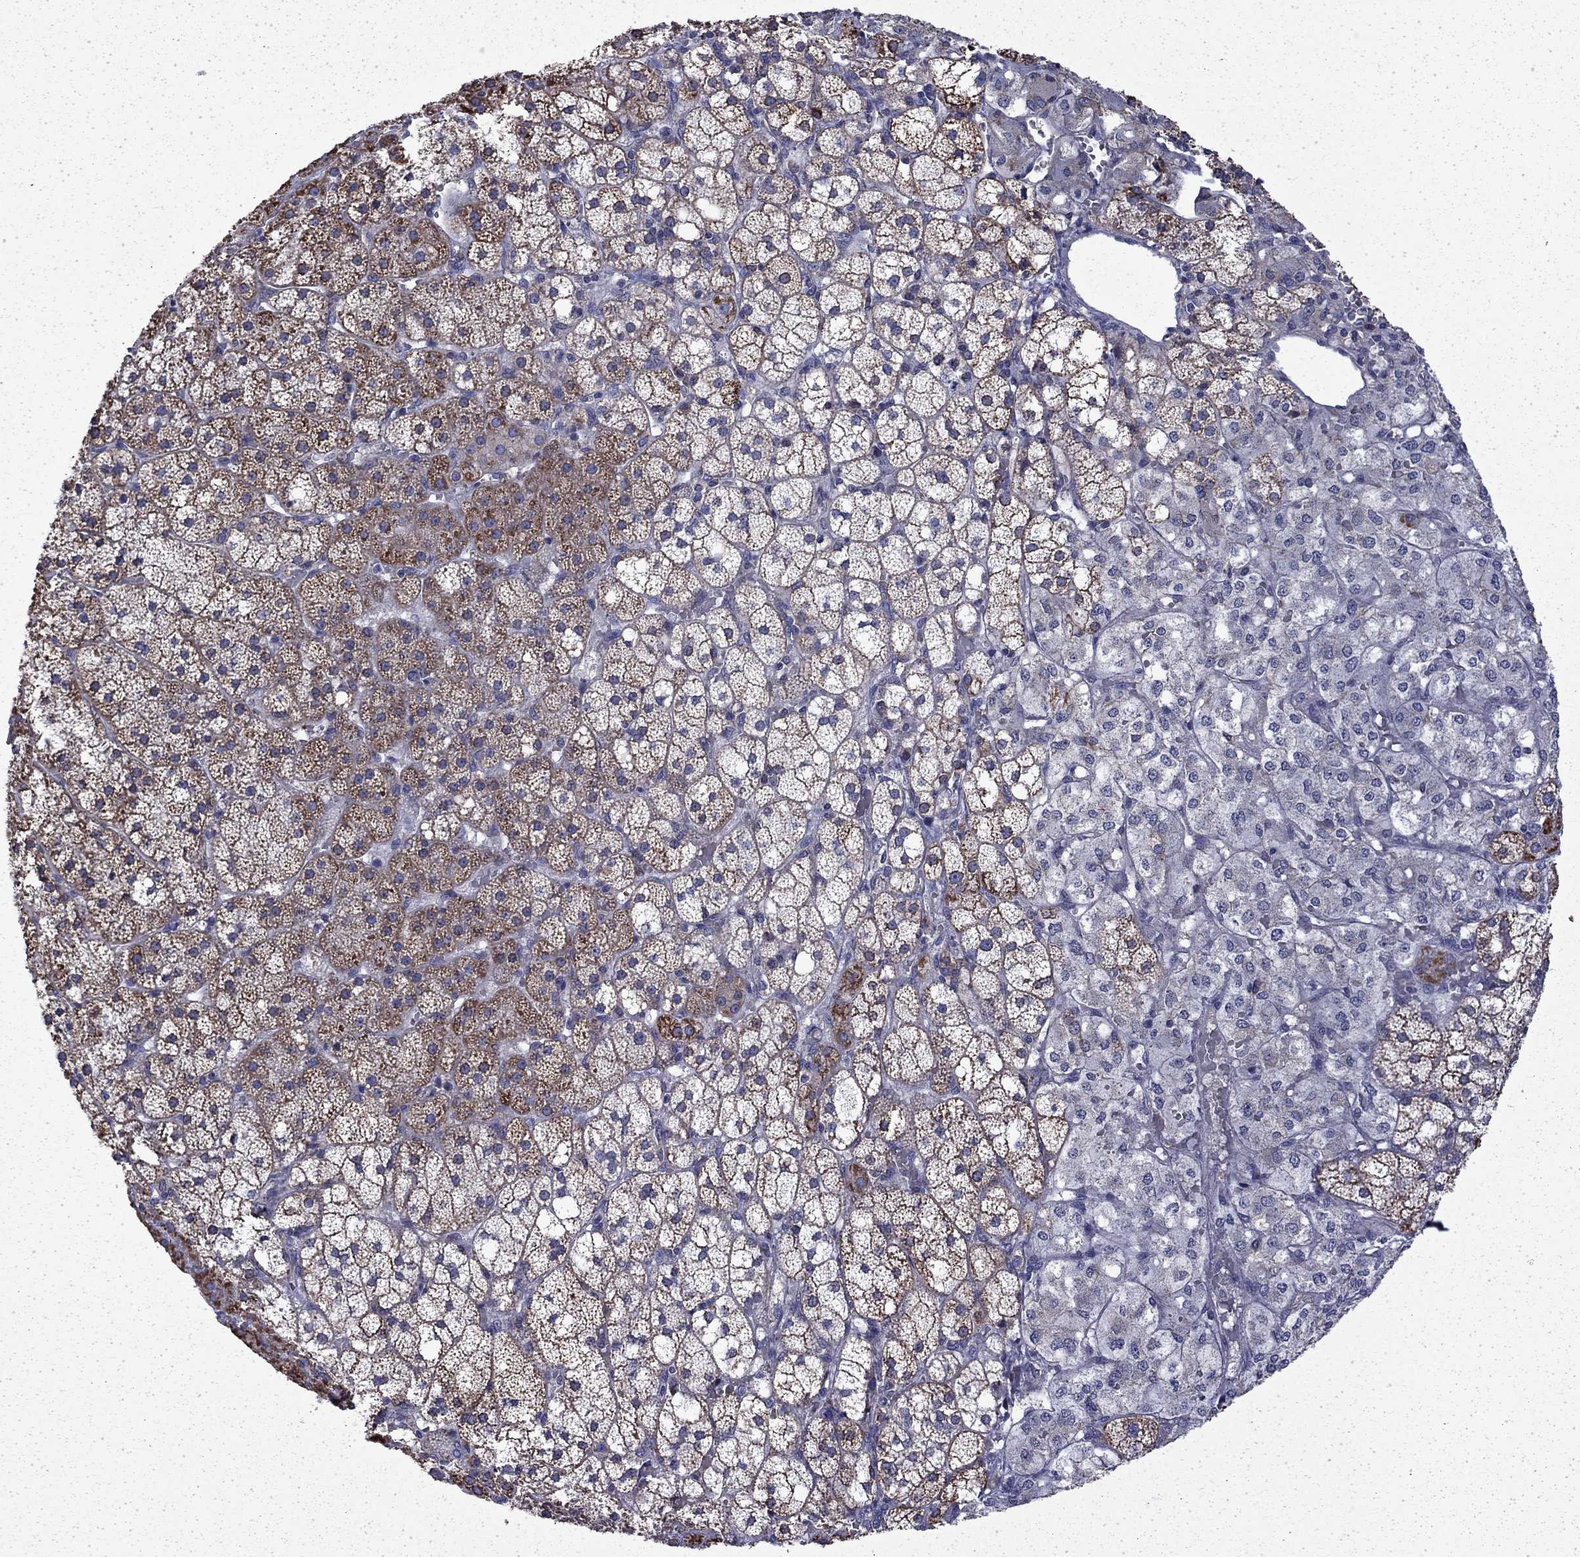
{"staining": {"intensity": "moderate", "quantity": "25%-75%", "location": "cytoplasmic/membranous"}, "tissue": "adrenal gland", "cell_type": "Glandular cells", "image_type": "normal", "snomed": [{"axis": "morphology", "description": "Normal tissue, NOS"}, {"axis": "topography", "description": "Adrenal gland"}], "caption": "Immunohistochemistry of normal human adrenal gland demonstrates medium levels of moderate cytoplasmic/membranous staining in about 25%-75% of glandular cells.", "gene": "DTNA", "patient": {"sex": "male", "age": 53}}